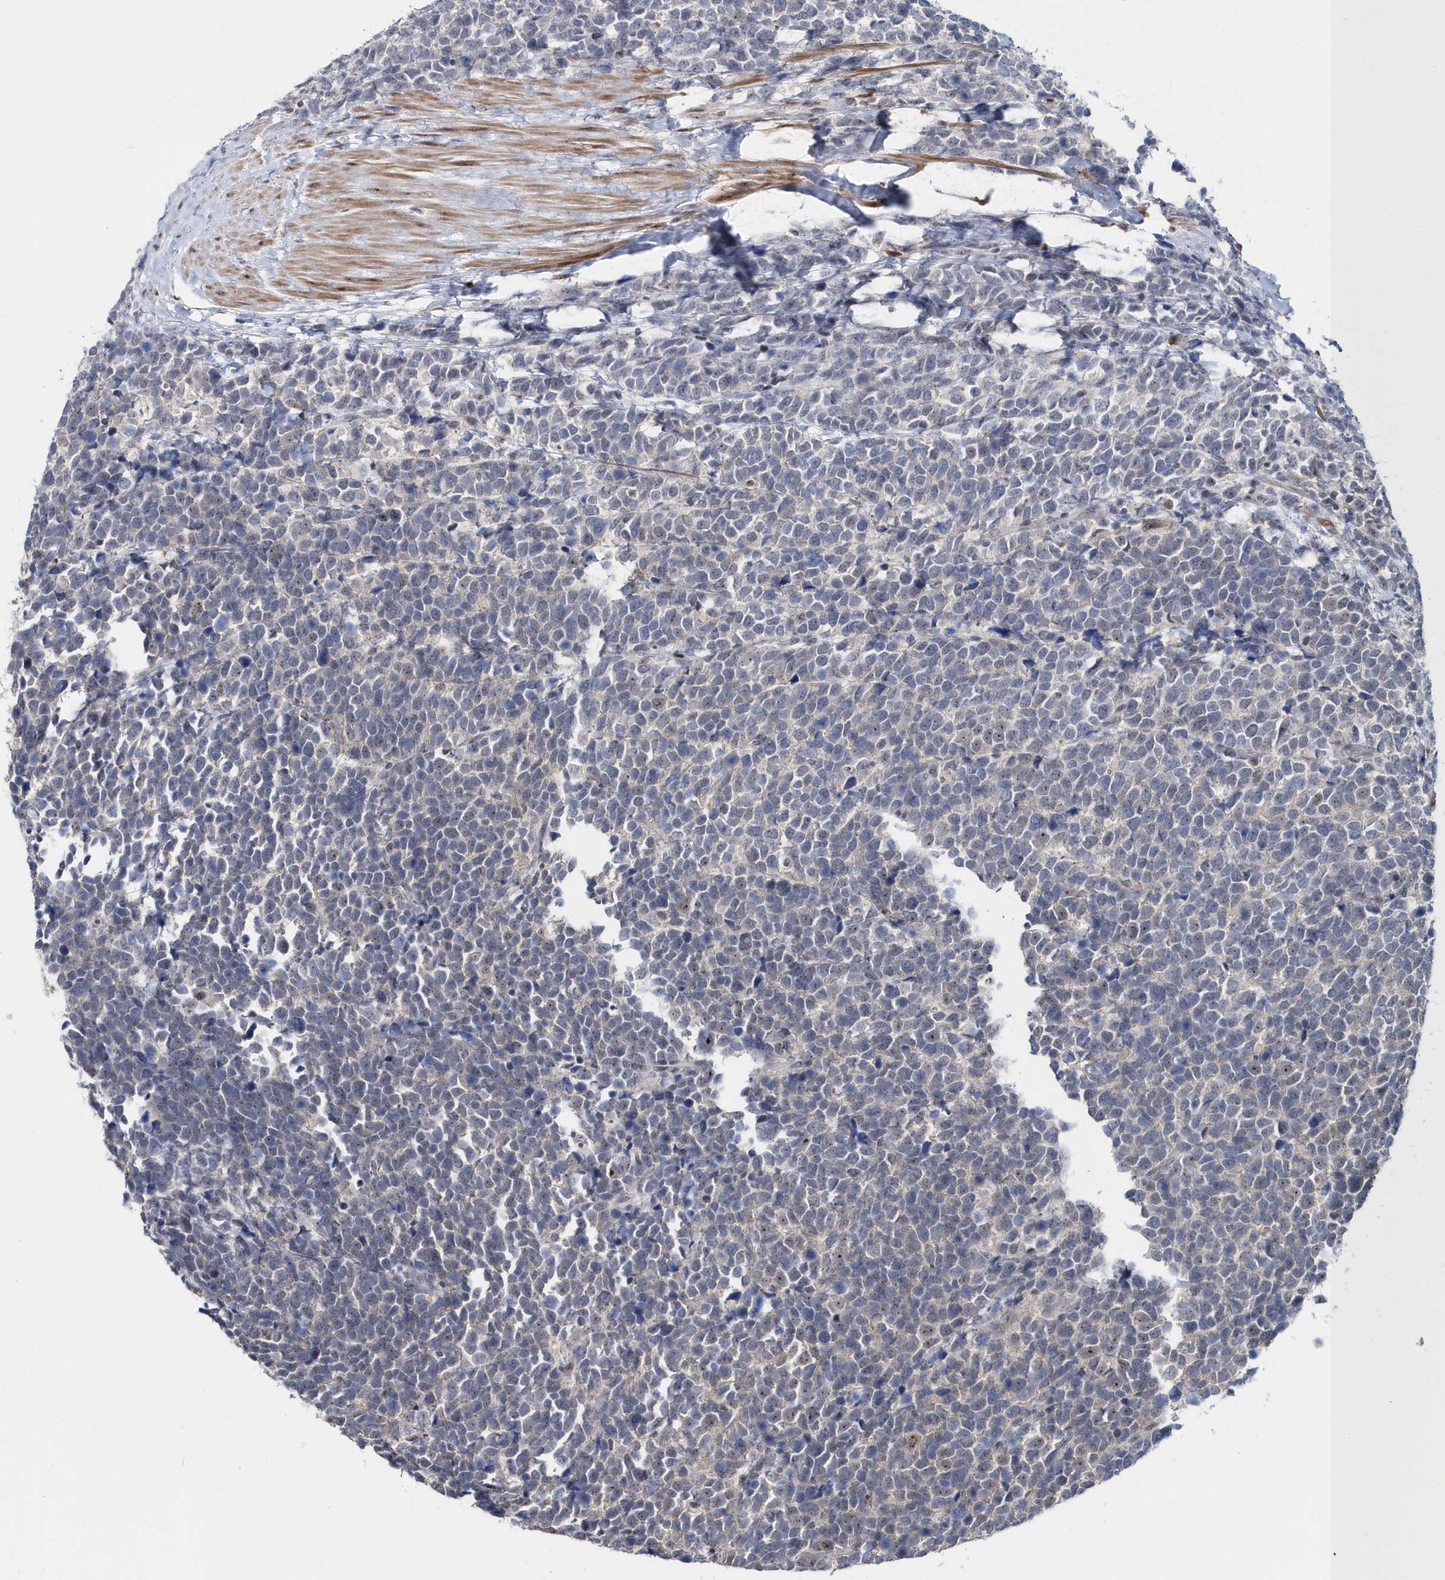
{"staining": {"intensity": "negative", "quantity": "none", "location": "none"}, "tissue": "urothelial cancer", "cell_type": "Tumor cells", "image_type": "cancer", "snomed": [{"axis": "morphology", "description": "Urothelial carcinoma, High grade"}, {"axis": "topography", "description": "Urinary bladder"}], "caption": "Human urothelial cancer stained for a protein using immunohistochemistry reveals no expression in tumor cells.", "gene": "ASCL4", "patient": {"sex": "female", "age": 82}}